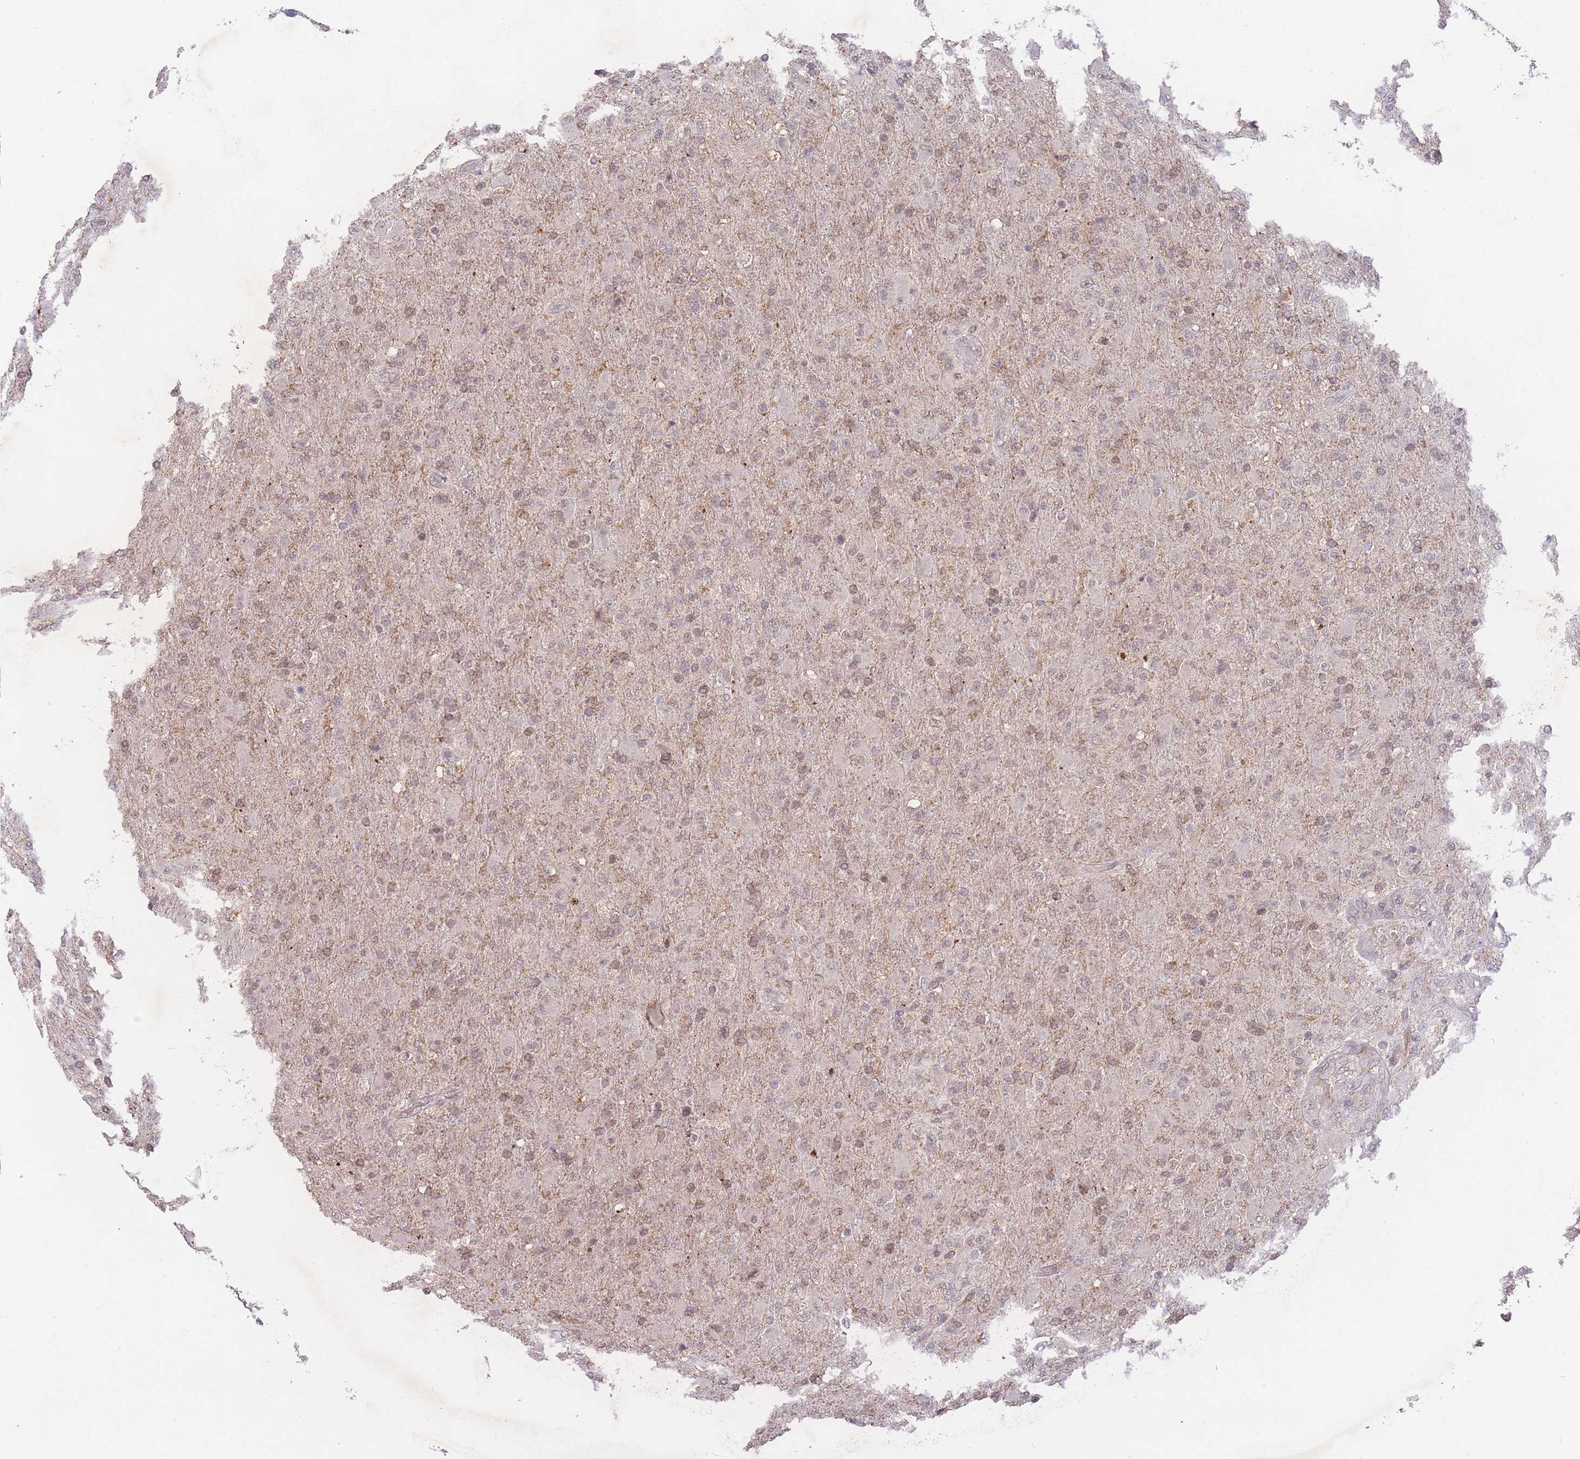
{"staining": {"intensity": "weak", "quantity": "25%-75%", "location": "nuclear"}, "tissue": "glioma", "cell_type": "Tumor cells", "image_type": "cancer", "snomed": [{"axis": "morphology", "description": "Glioma, malignant, Low grade"}, {"axis": "topography", "description": "Brain"}], "caption": "A brown stain shows weak nuclear expression of a protein in glioma tumor cells.", "gene": "RNF144B", "patient": {"sex": "male", "age": 65}}